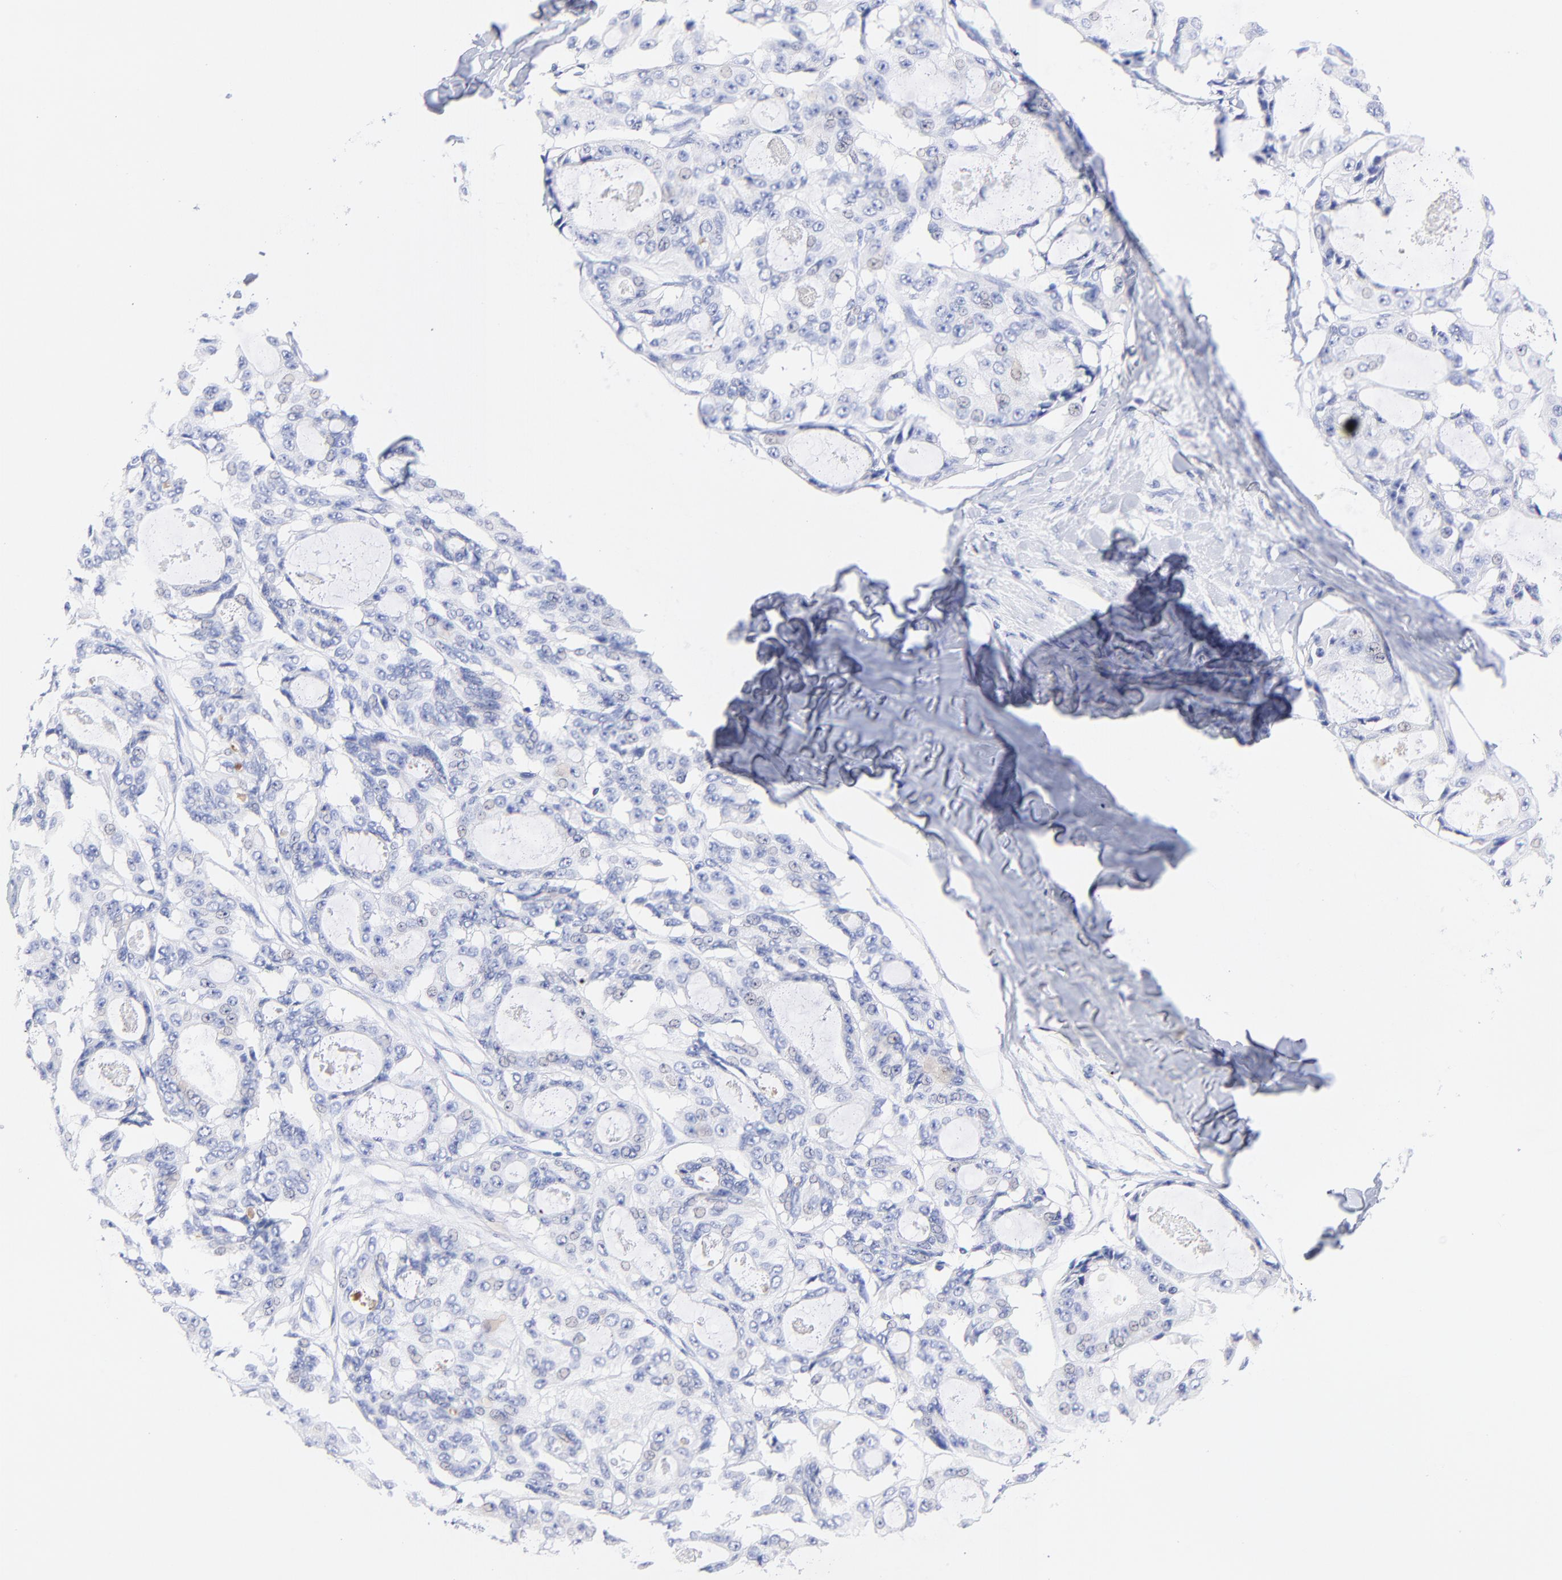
{"staining": {"intensity": "weak", "quantity": "<25%", "location": "nuclear"}, "tissue": "ovarian cancer", "cell_type": "Tumor cells", "image_type": "cancer", "snomed": [{"axis": "morphology", "description": "Carcinoma, endometroid"}, {"axis": "topography", "description": "Ovary"}], "caption": "Immunohistochemical staining of endometroid carcinoma (ovarian) demonstrates no significant positivity in tumor cells. (Stains: DAB (3,3'-diaminobenzidine) immunohistochemistry with hematoxylin counter stain, Microscopy: brightfield microscopy at high magnification).", "gene": "C1QTNF6", "patient": {"sex": "female", "age": 61}}